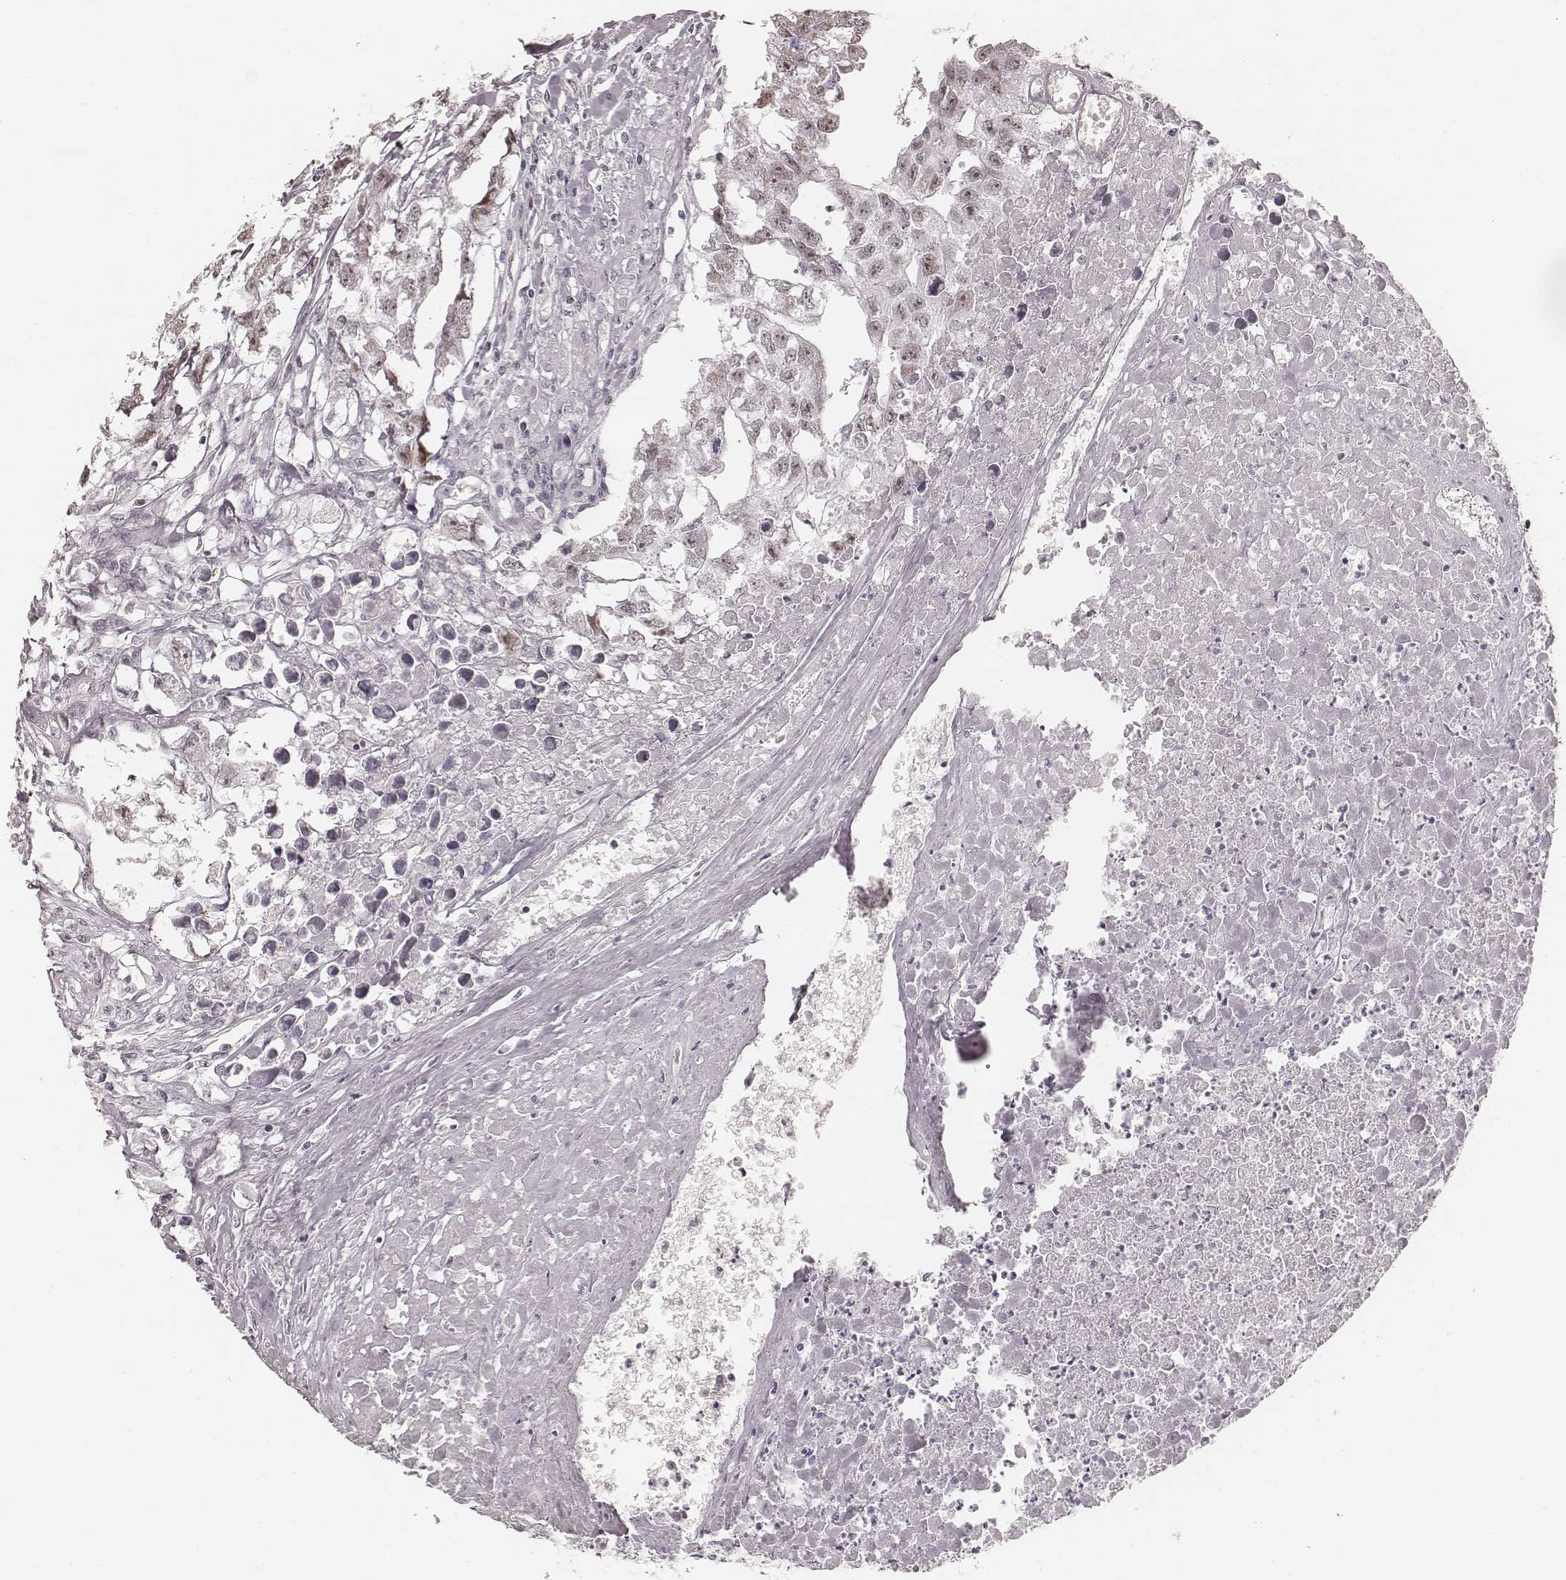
{"staining": {"intensity": "weak", "quantity": ">75%", "location": "nuclear"}, "tissue": "testis cancer", "cell_type": "Tumor cells", "image_type": "cancer", "snomed": [{"axis": "morphology", "description": "Carcinoma, Embryonal, NOS"}, {"axis": "morphology", "description": "Teratoma, malignant, NOS"}, {"axis": "topography", "description": "Testis"}], "caption": "Immunohistochemical staining of testis cancer demonstrates weak nuclear protein expression in about >75% of tumor cells.", "gene": "TEX37", "patient": {"sex": "male", "age": 44}}